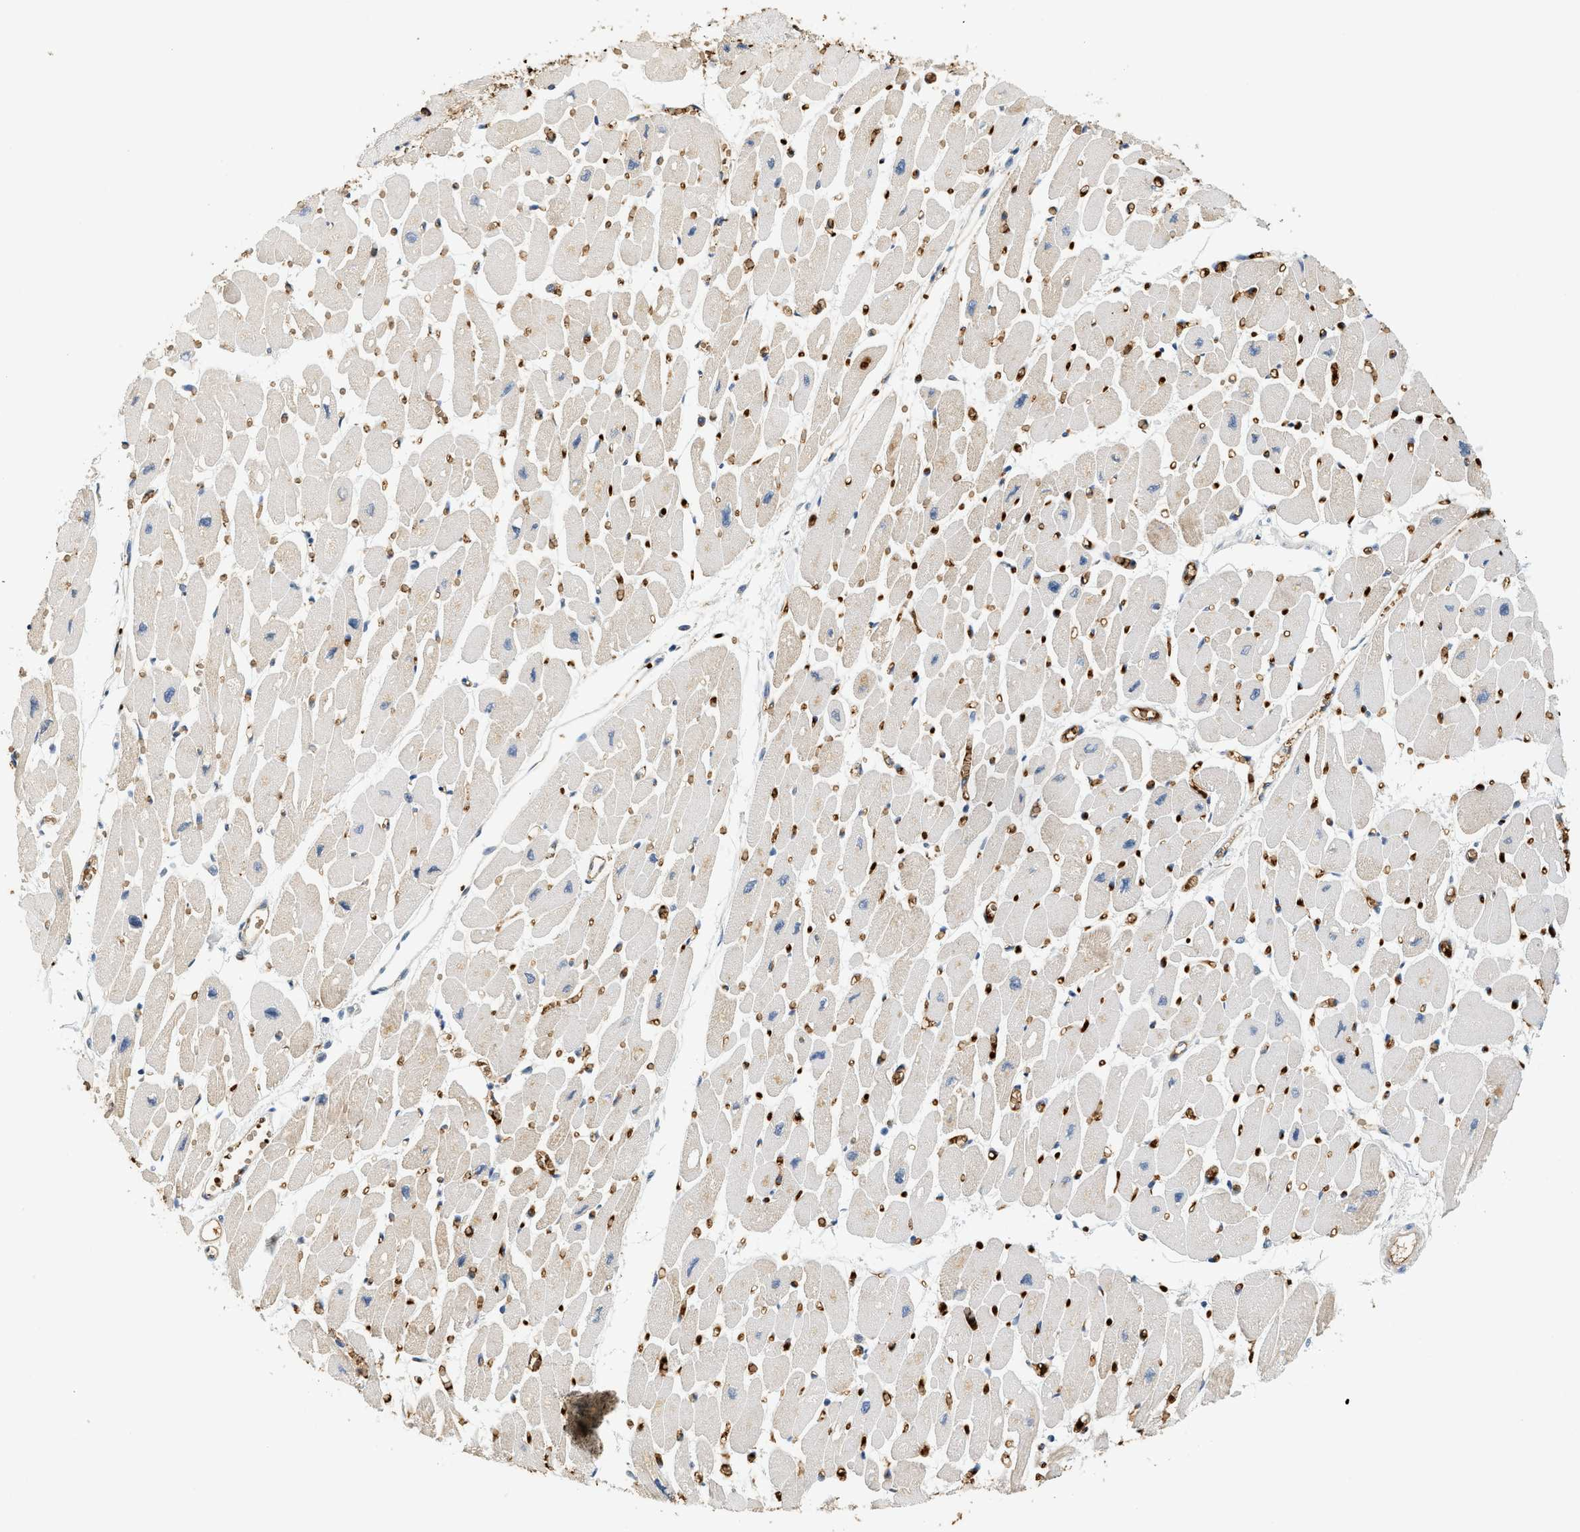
{"staining": {"intensity": "negative", "quantity": "none", "location": "none"}, "tissue": "heart muscle", "cell_type": "Cardiomyocytes", "image_type": "normal", "snomed": [{"axis": "morphology", "description": "Normal tissue, NOS"}, {"axis": "topography", "description": "Heart"}], "caption": "The photomicrograph reveals no significant staining in cardiomyocytes of heart muscle.", "gene": "CYTH2", "patient": {"sex": "female", "age": 54}}